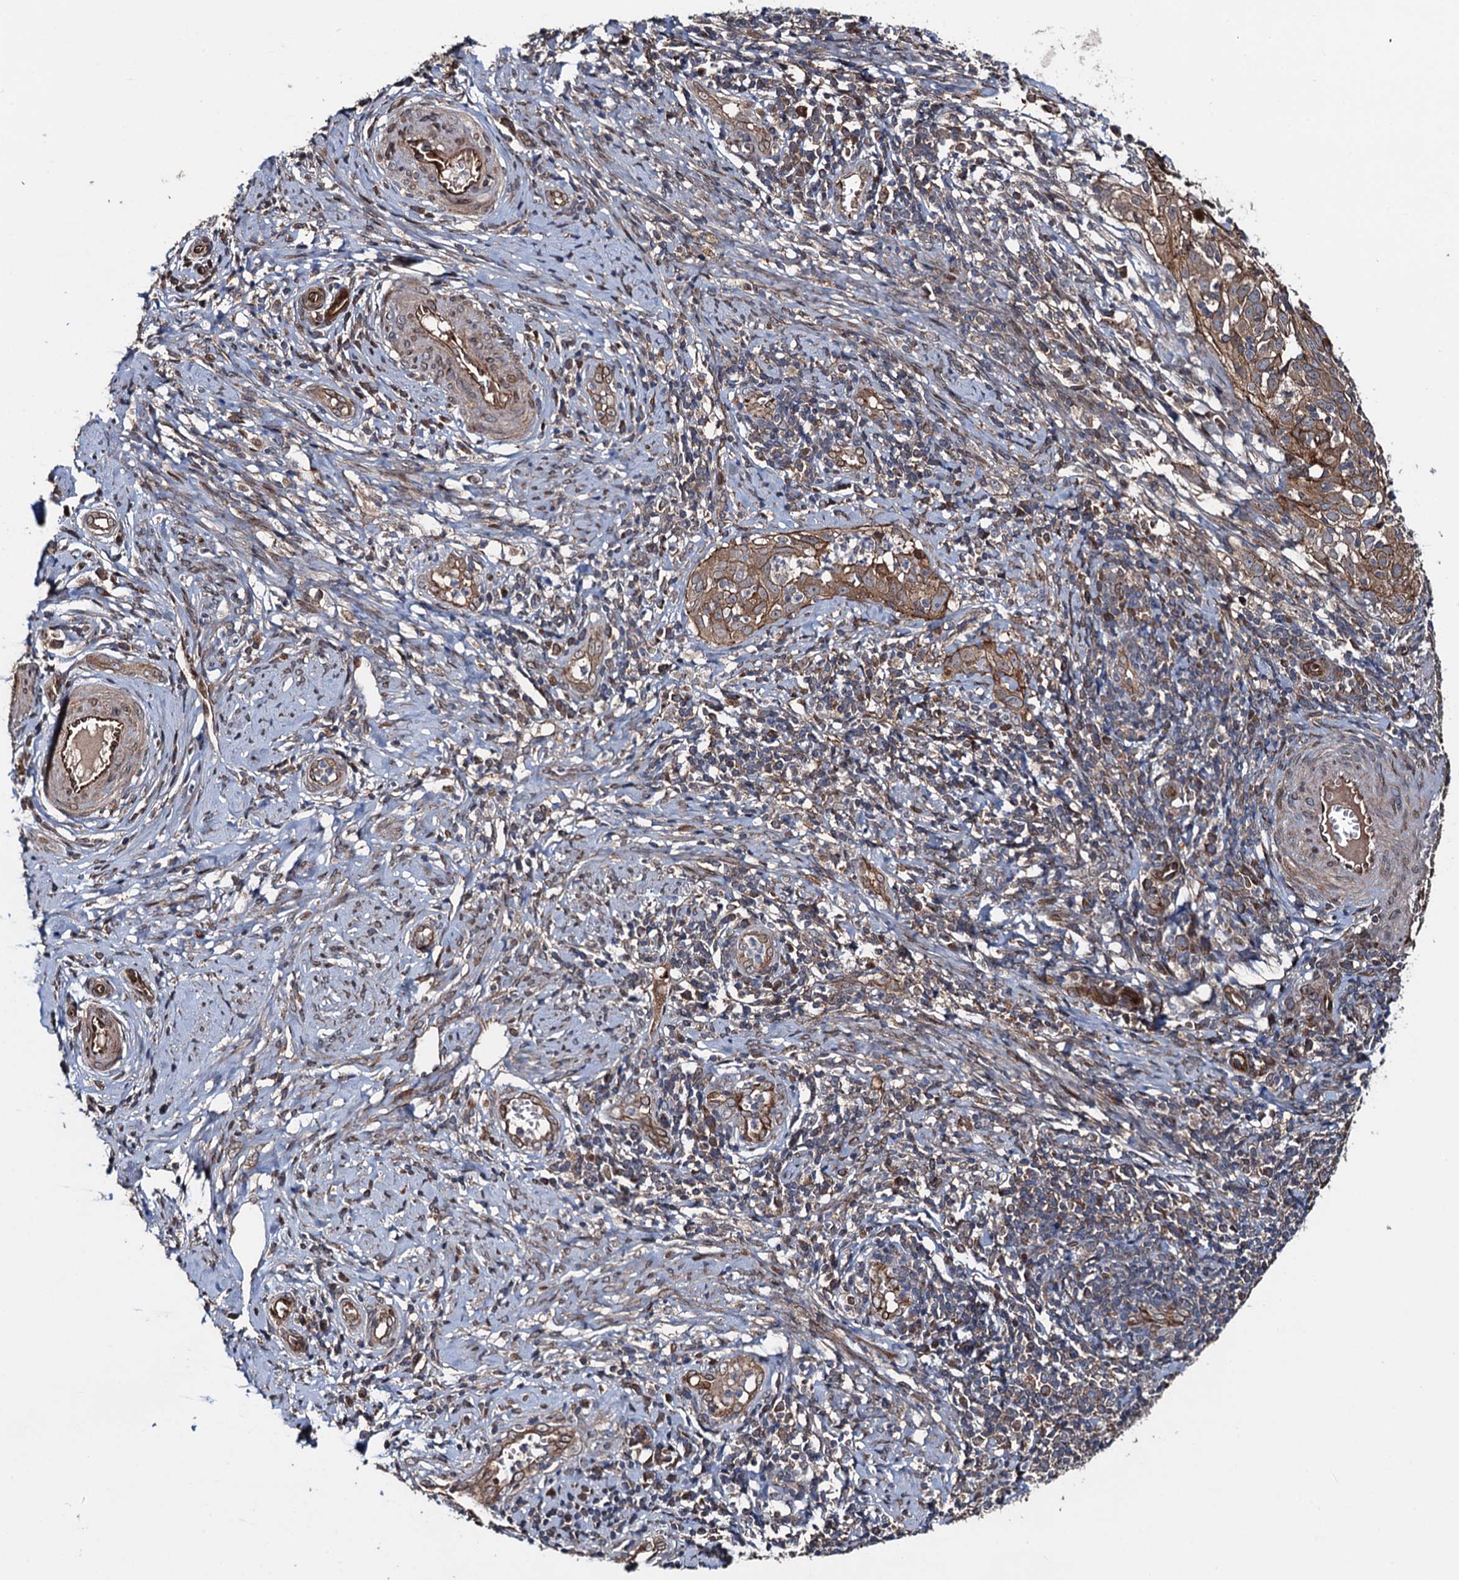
{"staining": {"intensity": "moderate", "quantity": ">75%", "location": "cytoplasmic/membranous"}, "tissue": "cervical cancer", "cell_type": "Tumor cells", "image_type": "cancer", "snomed": [{"axis": "morphology", "description": "Normal tissue, NOS"}, {"axis": "morphology", "description": "Squamous cell carcinoma, NOS"}, {"axis": "topography", "description": "Cervix"}], "caption": "Immunohistochemistry micrograph of cervical cancer stained for a protein (brown), which displays medium levels of moderate cytoplasmic/membranous staining in about >75% of tumor cells.", "gene": "RHOBTB1", "patient": {"sex": "female", "age": 31}}